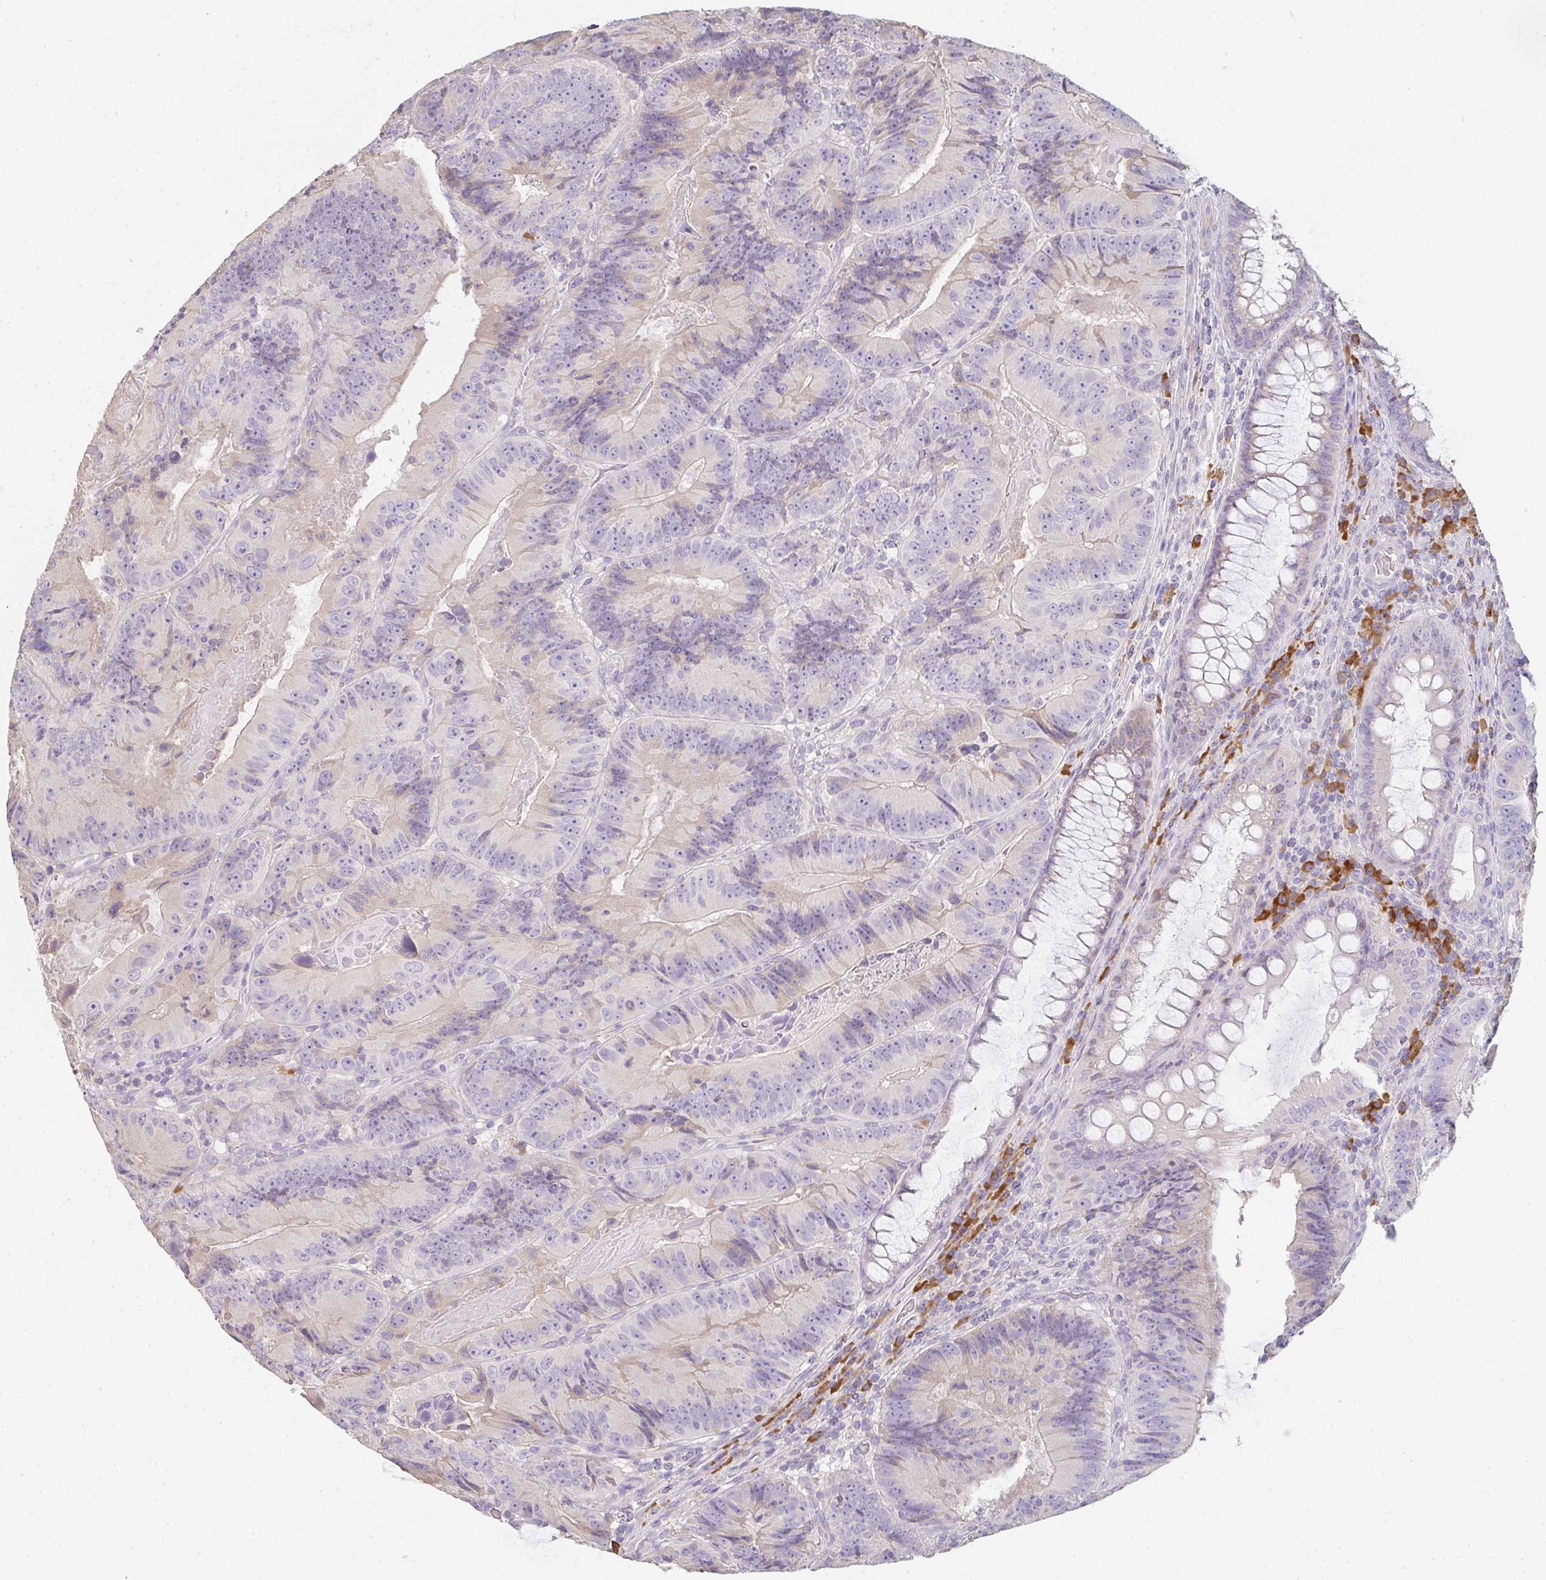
{"staining": {"intensity": "negative", "quantity": "none", "location": "none"}, "tissue": "colorectal cancer", "cell_type": "Tumor cells", "image_type": "cancer", "snomed": [{"axis": "morphology", "description": "Adenocarcinoma, NOS"}, {"axis": "topography", "description": "Colon"}], "caption": "Adenocarcinoma (colorectal) was stained to show a protein in brown. There is no significant positivity in tumor cells. (DAB (3,3'-diaminobenzidine) IHC visualized using brightfield microscopy, high magnification).", "gene": "ZNF215", "patient": {"sex": "female", "age": 86}}